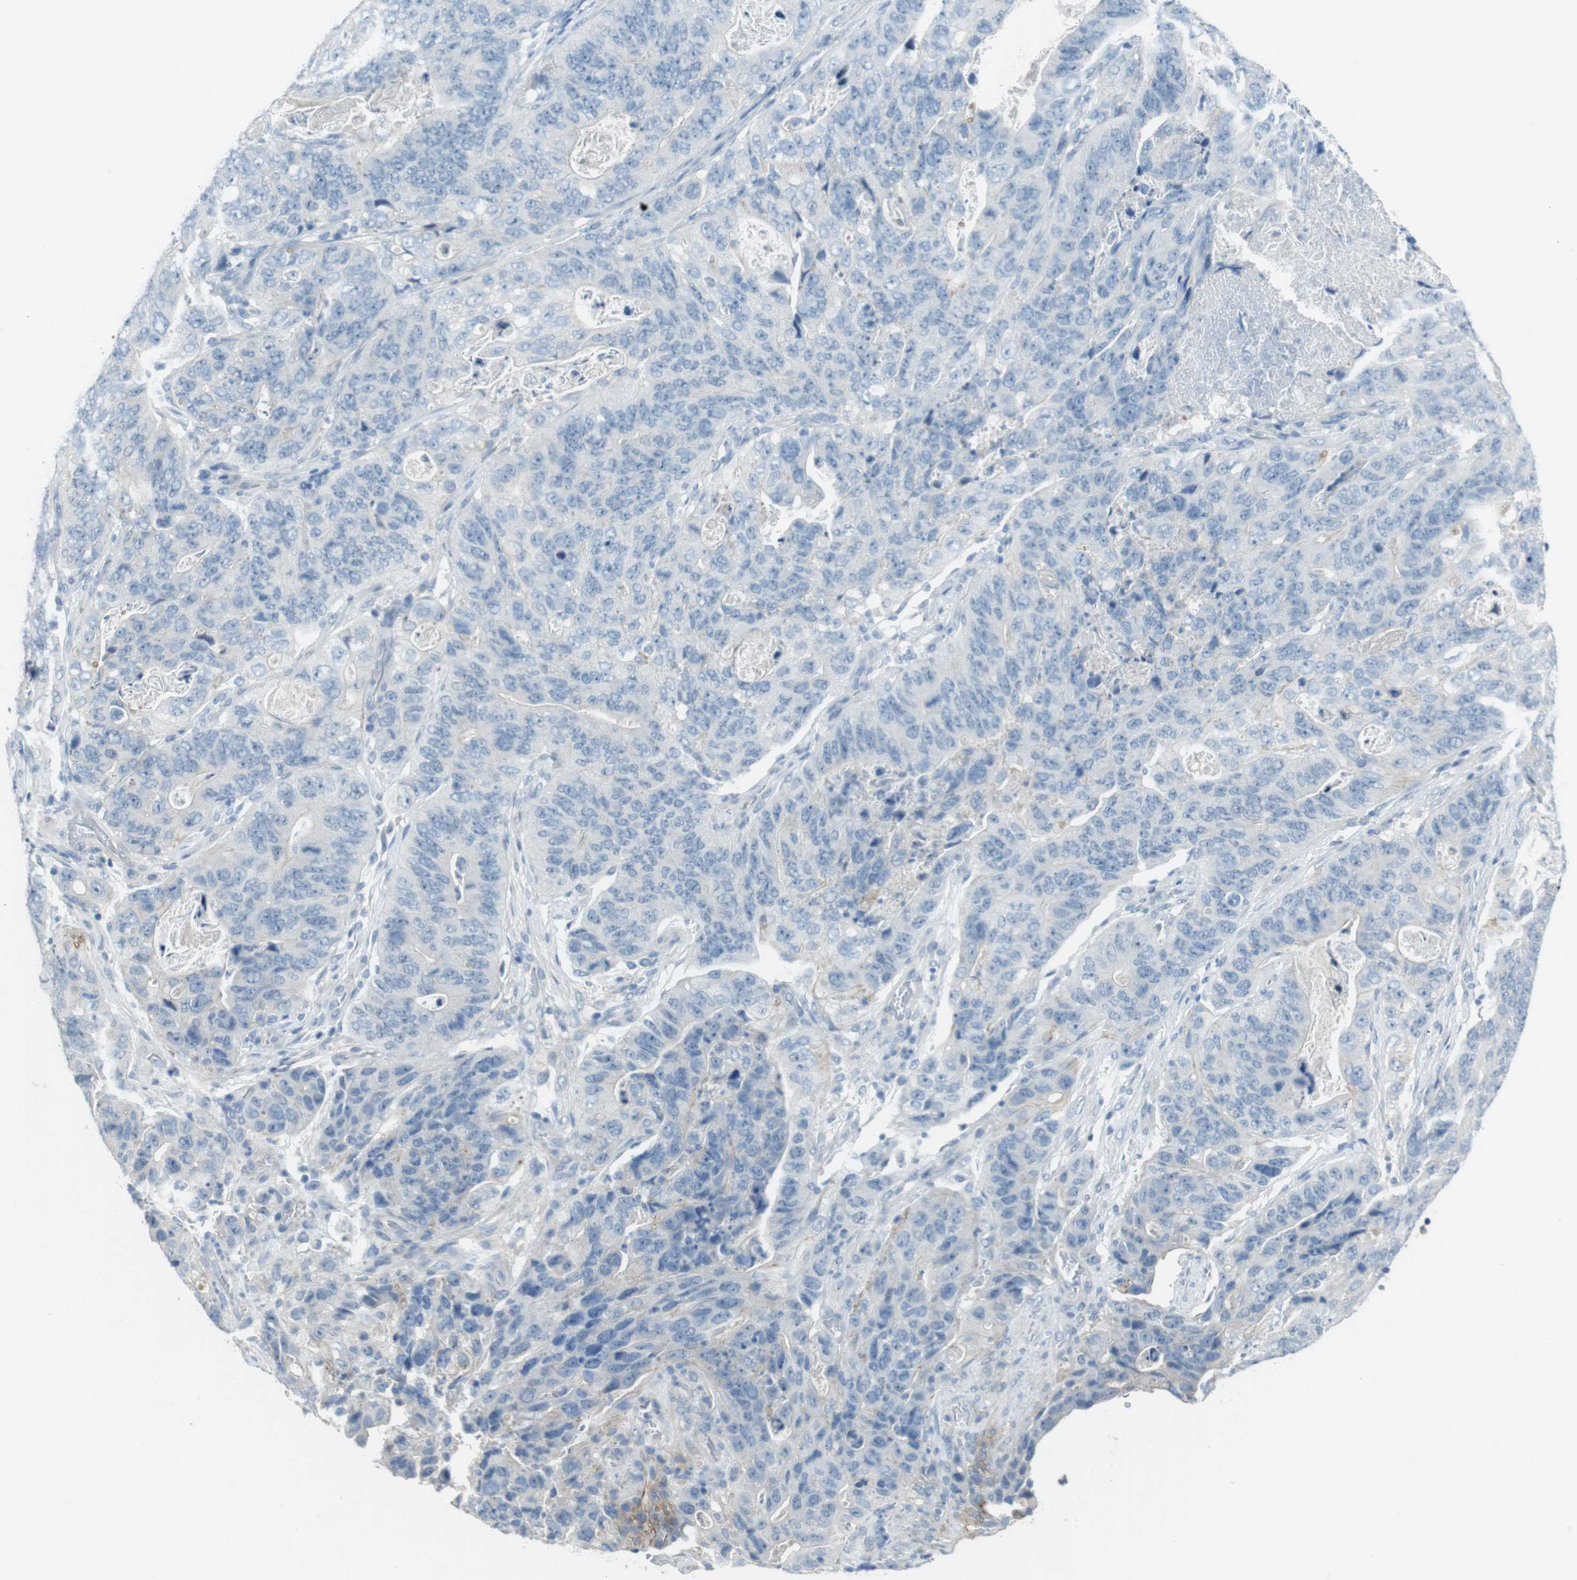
{"staining": {"intensity": "weak", "quantity": "<25%", "location": "cytoplasmic/membranous"}, "tissue": "stomach cancer", "cell_type": "Tumor cells", "image_type": "cancer", "snomed": [{"axis": "morphology", "description": "Adenocarcinoma, NOS"}, {"axis": "topography", "description": "Stomach, lower"}], "caption": "IHC micrograph of stomach adenocarcinoma stained for a protein (brown), which displays no positivity in tumor cells.", "gene": "ENTPD7", "patient": {"sex": "female", "age": 71}}